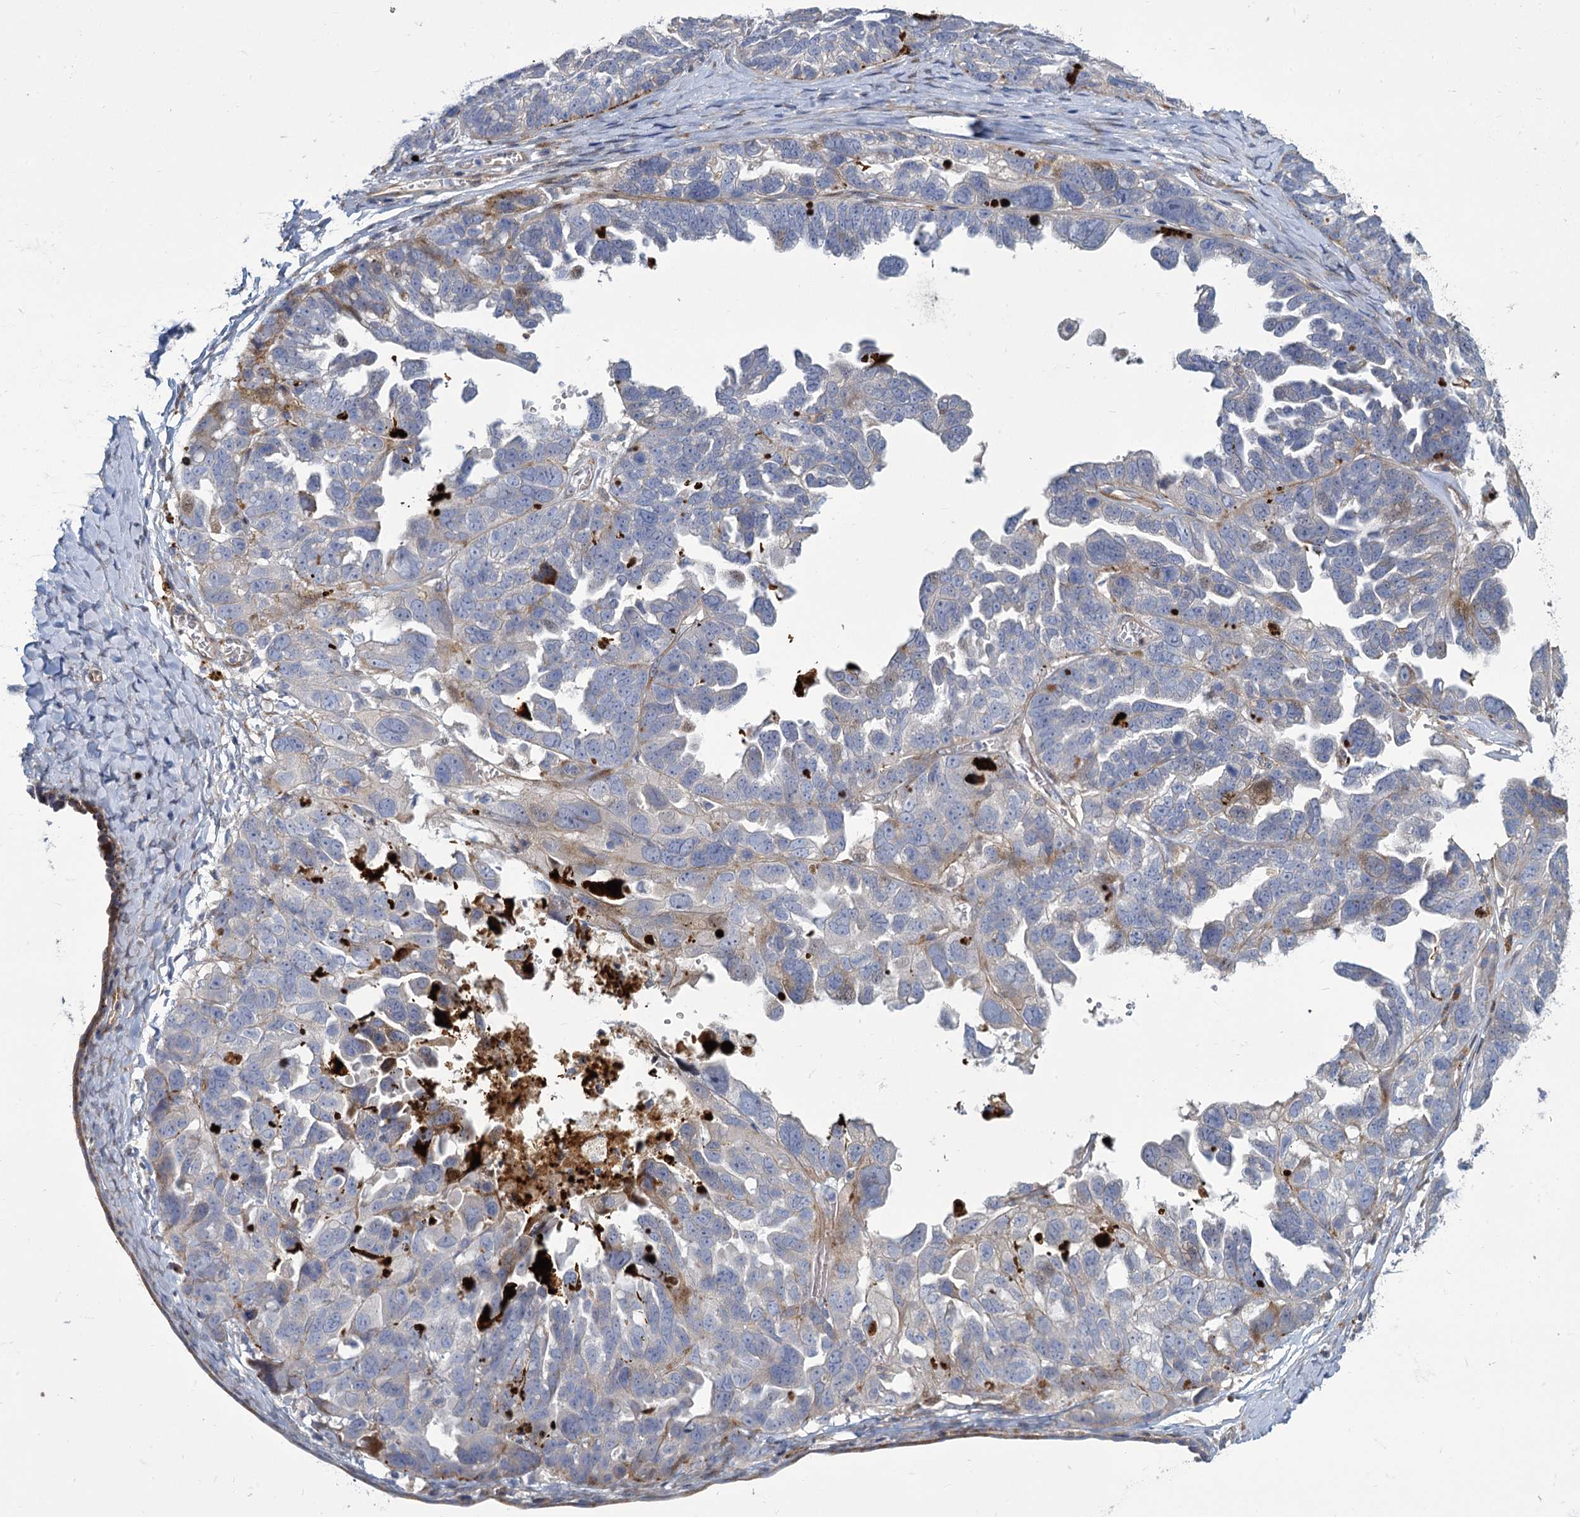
{"staining": {"intensity": "moderate", "quantity": "<25%", "location": "cytoplasmic/membranous"}, "tissue": "ovarian cancer", "cell_type": "Tumor cells", "image_type": "cancer", "snomed": [{"axis": "morphology", "description": "Cystadenocarcinoma, serous, NOS"}, {"axis": "topography", "description": "Ovary"}], "caption": "This micrograph demonstrates IHC staining of human ovarian serous cystadenocarcinoma, with low moderate cytoplasmic/membranous expression in approximately <25% of tumor cells.", "gene": "TRIM77", "patient": {"sex": "female", "age": 79}}